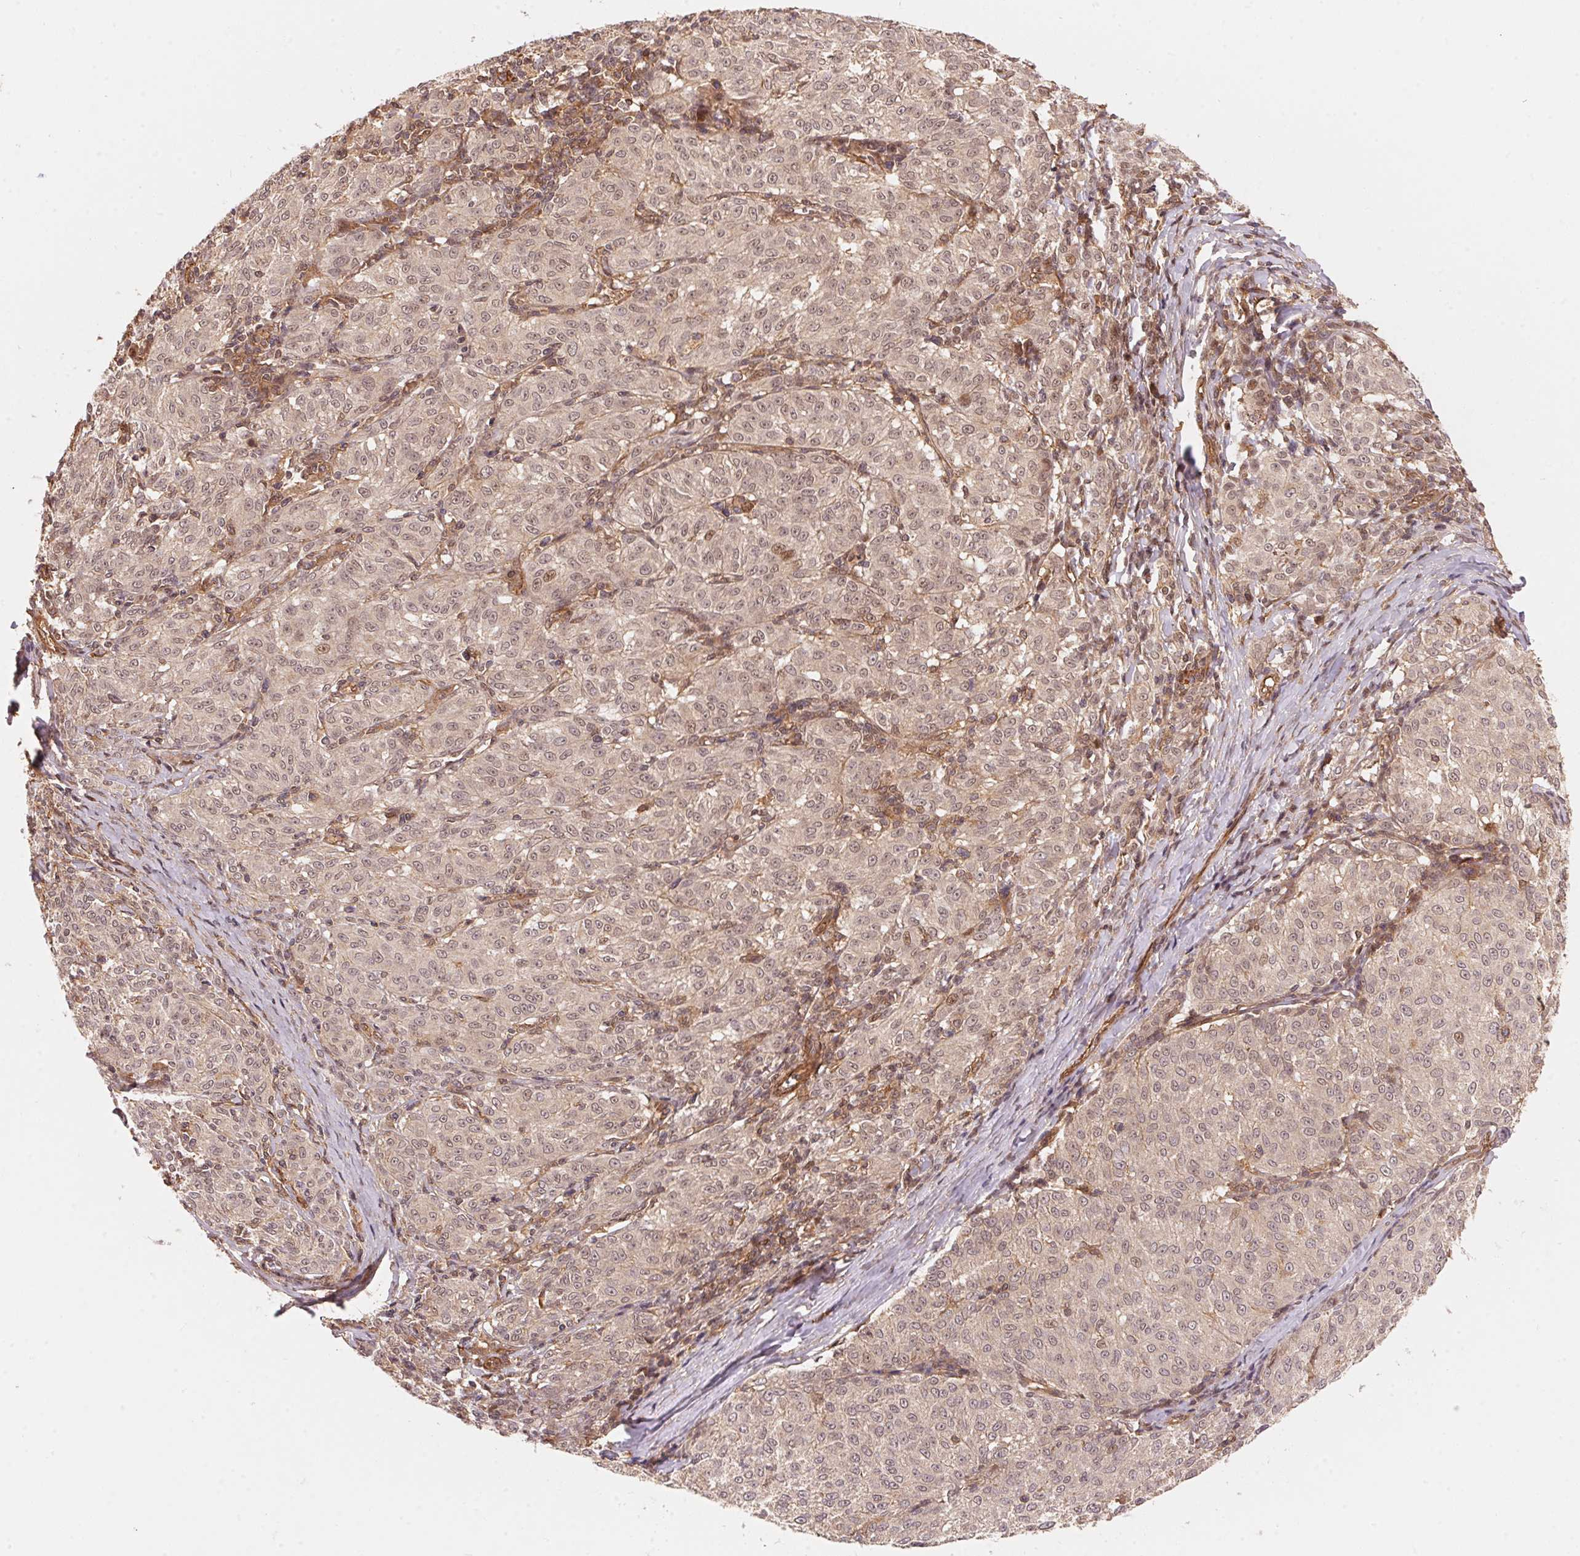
{"staining": {"intensity": "moderate", "quantity": "<25%", "location": "nuclear"}, "tissue": "melanoma", "cell_type": "Tumor cells", "image_type": "cancer", "snomed": [{"axis": "morphology", "description": "Malignant melanoma, NOS"}, {"axis": "topography", "description": "Skin"}], "caption": "Malignant melanoma stained for a protein demonstrates moderate nuclear positivity in tumor cells.", "gene": "TNIP2", "patient": {"sex": "female", "age": 72}}